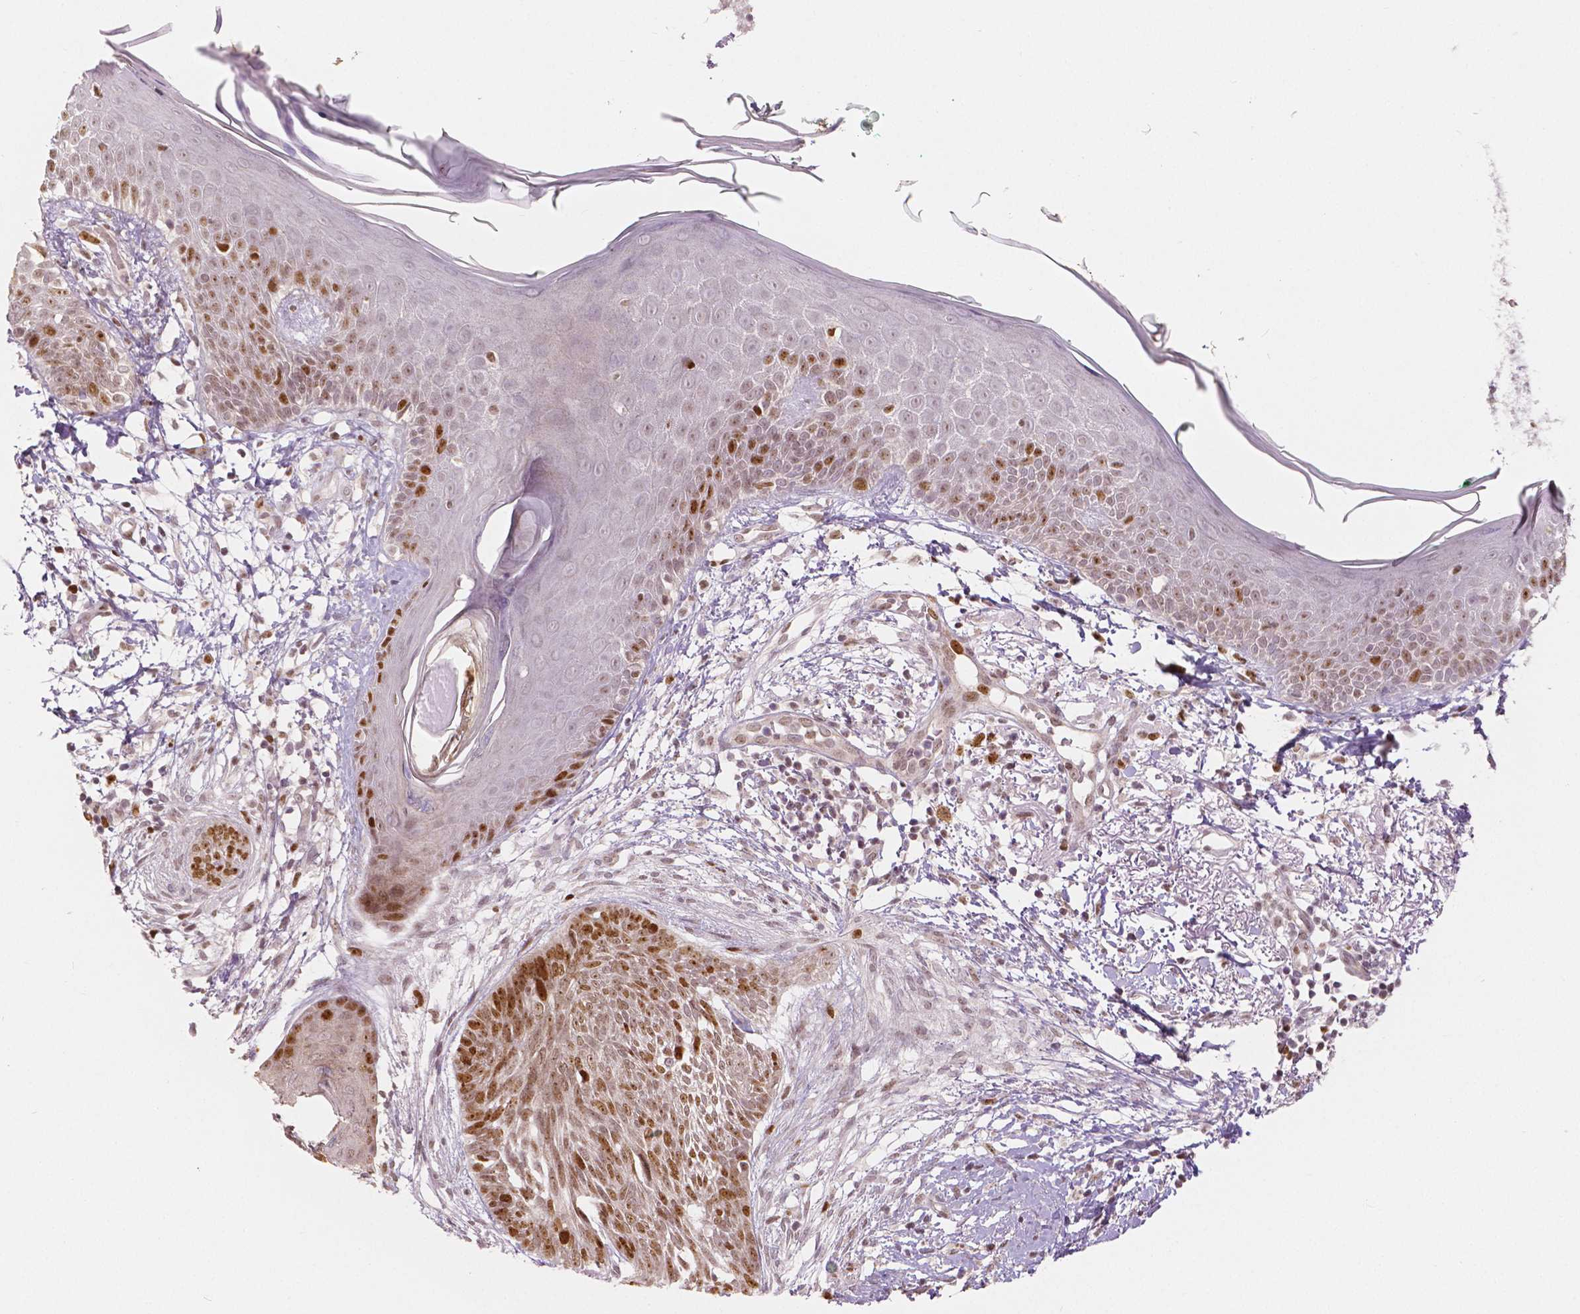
{"staining": {"intensity": "moderate", "quantity": ">75%", "location": "nuclear"}, "tissue": "skin cancer", "cell_type": "Tumor cells", "image_type": "cancer", "snomed": [{"axis": "morphology", "description": "Normal tissue, NOS"}, {"axis": "morphology", "description": "Basal cell carcinoma"}, {"axis": "topography", "description": "Skin"}], "caption": "Immunohistochemical staining of human skin cancer (basal cell carcinoma) exhibits moderate nuclear protein expression in approximately >75% of tumor cells. Ihc stains the protein in brown and the nuclei are stained blue.", "gene": "NSD2", "patient": {"sex": "male", "age": 84}}